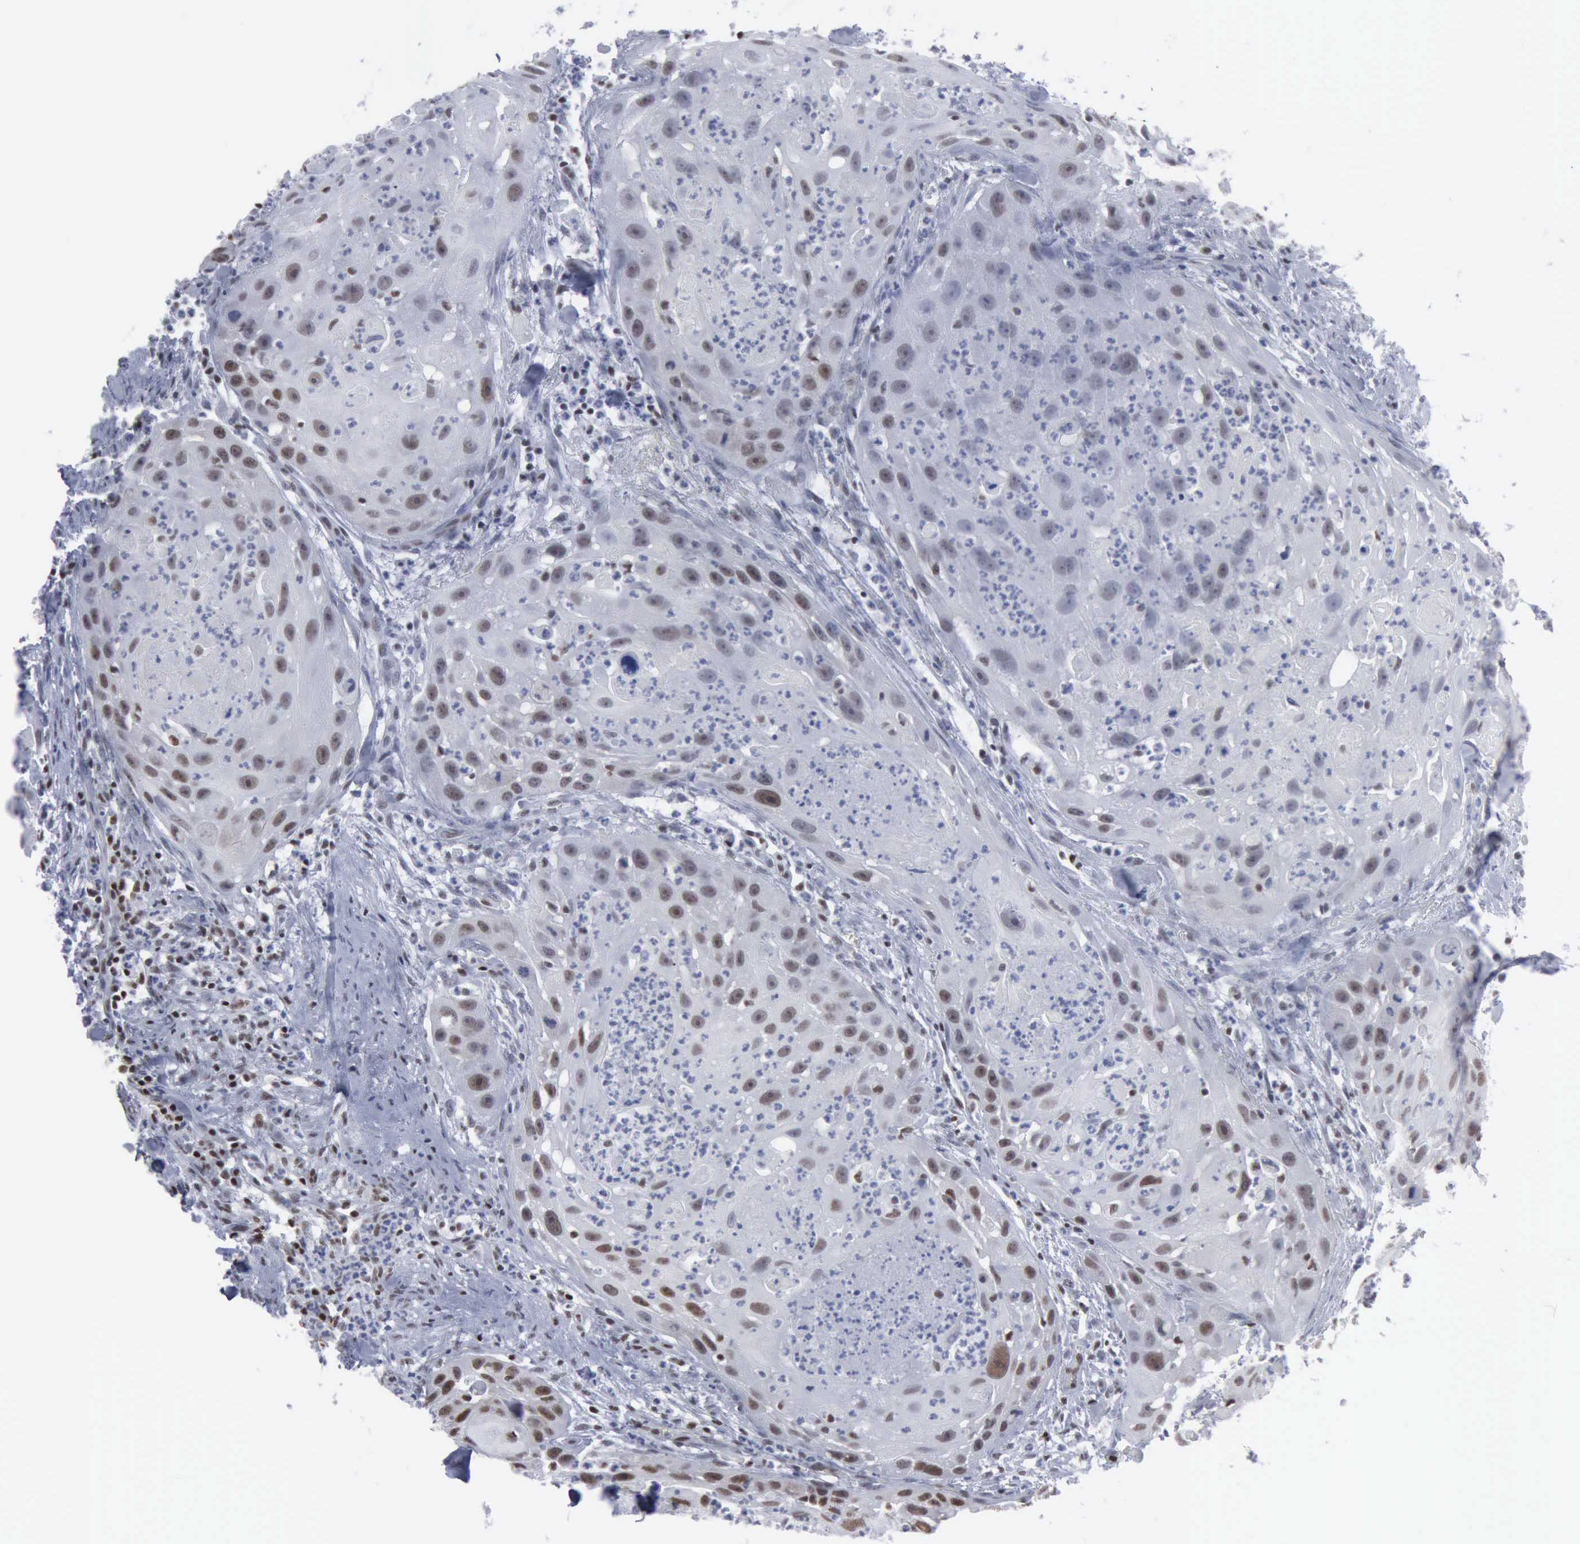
{"staining": {"intensity": "moderate", "quantity": "25%-75%", "location": "nuclear"}, "tissue": "head and neck cancer", "cell_type": "Tumor cells", "image_type": "cancer", "snomed": [{"axis": "morphology", "description": "Squamous cell carcinoma, NOS"}, {"axis": "topography", "description": "Head-Neck"}], "caption": "Protein staining of squamous cell carcinoma (head and neck) tissue displays moderate nuclear expression in approximately 25%-75% of tumor cells.", "gene": "XPA", "patient": {"sex": "male", "age": 64}}